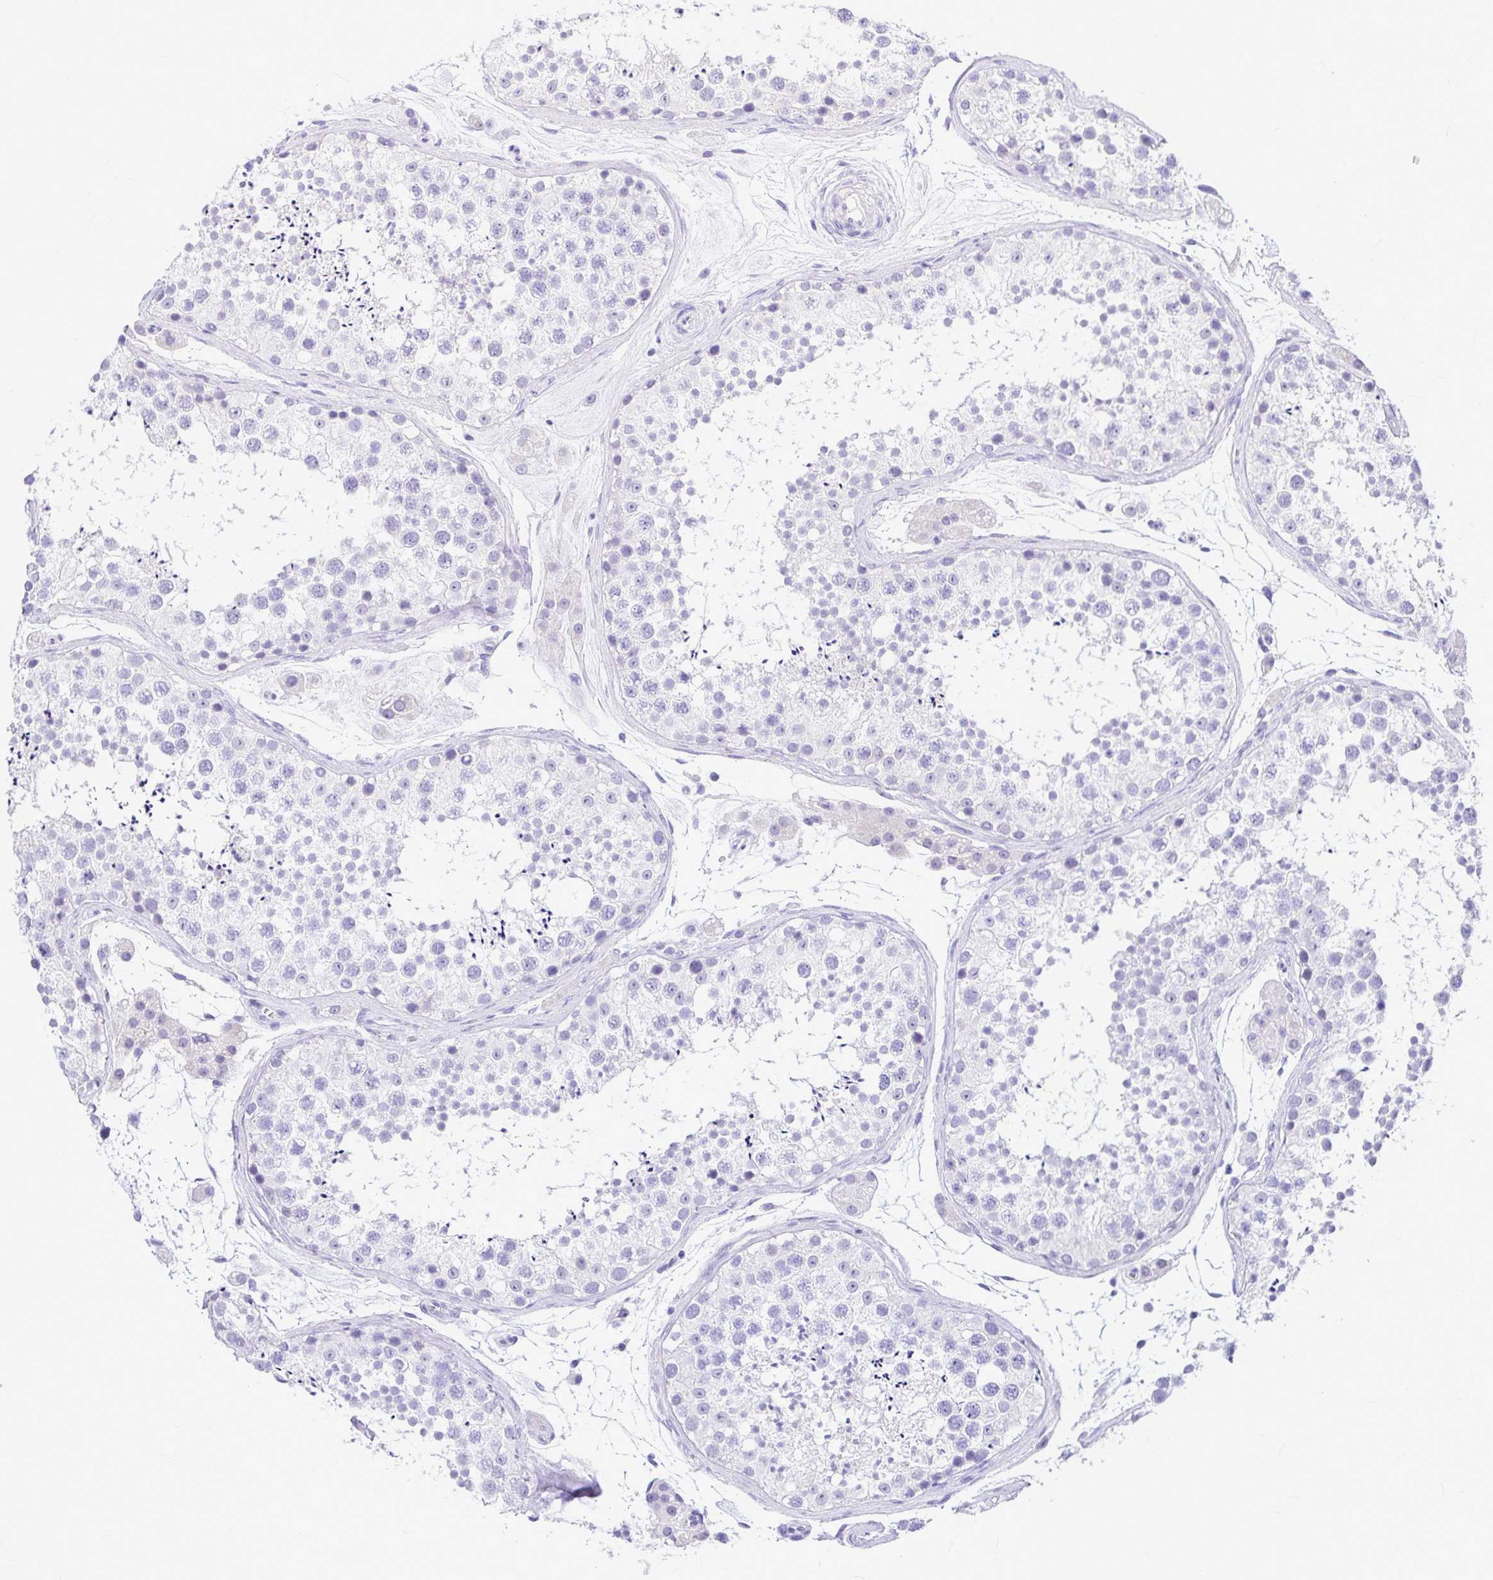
{"staining": {"intensity": "negative", "quantity": "none", "location": "none"}, "tissue": "testis", "cell_type": "Cells in seminiferous ducts", "image_type": "normal", "snomed": [{"axis": "morphology", "description": "Normal tissue, NOS"}, {"axis": "topography", "description": "Testis"}], "caption": "IHC micrograph of normal testis: human testis stained with DAB exhibits no significant protein expression in cells in seminiferous ducts. The staining was performed using DAB (3,3'-diaminobenzidine) to visualize the protein expression in brown, while the nuclei were stained in blue with hematoxylin (Magnification: 20x).", "gene": "CLEC1B", "patient": {"sex": "male", "age": 41}}